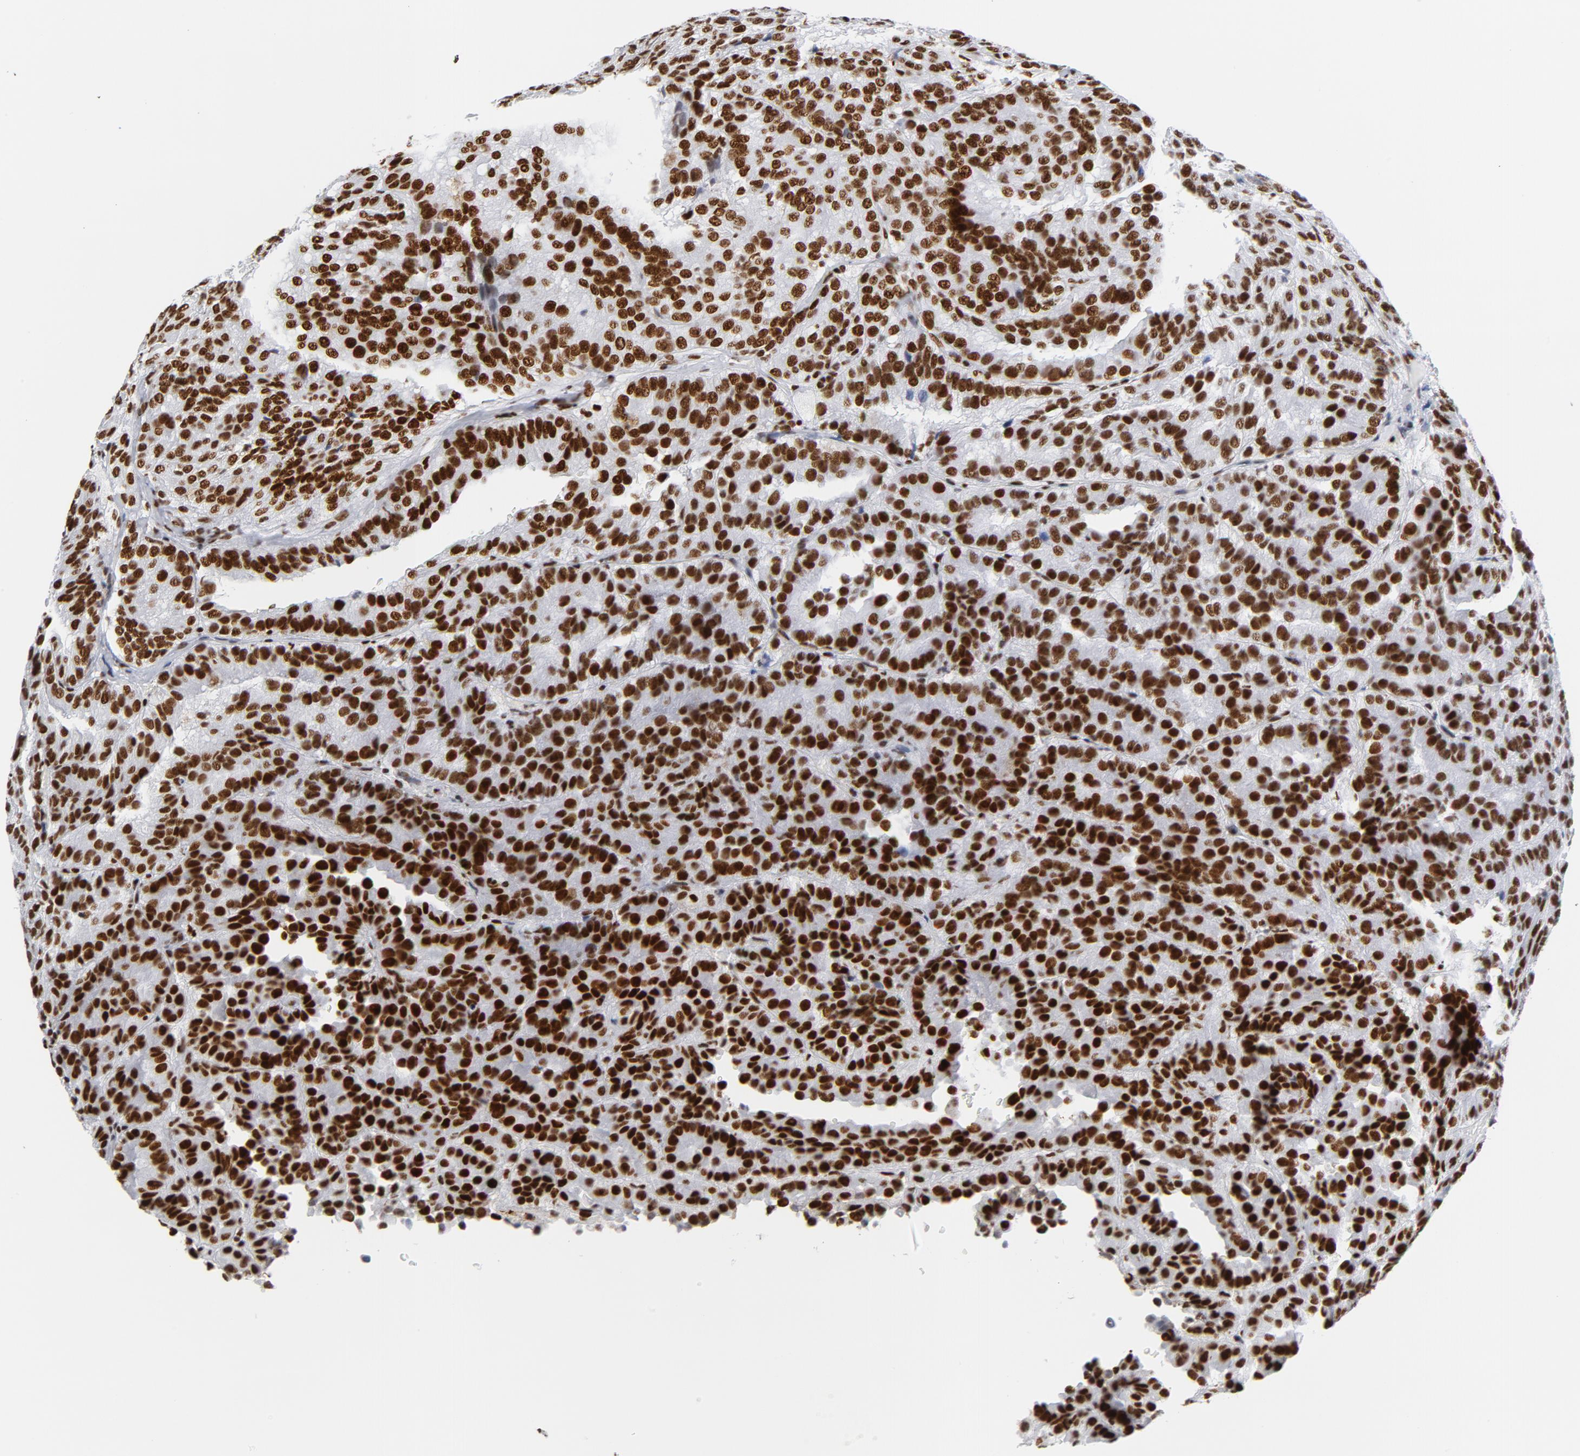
{"staining": {"intensity": "strong", "quantity": ">75%", "location": "nuclear"}, "tissue": "renal cancer", "cell_type": "Tumor cells", "image_type": "cancer", "snomed": [{"axis": "morphology", "description": "Adenocarcinoma, NOS"}, {"axis": "topography", "description": "Kidney"}], "caption": "Brown immunohistochemical staining in human renal adenocarcinoma shows strong nuclear expression in about >75% of tumor cells.", "gene": "XRCC5", "patient": {"sex": "male", "age": 46}}